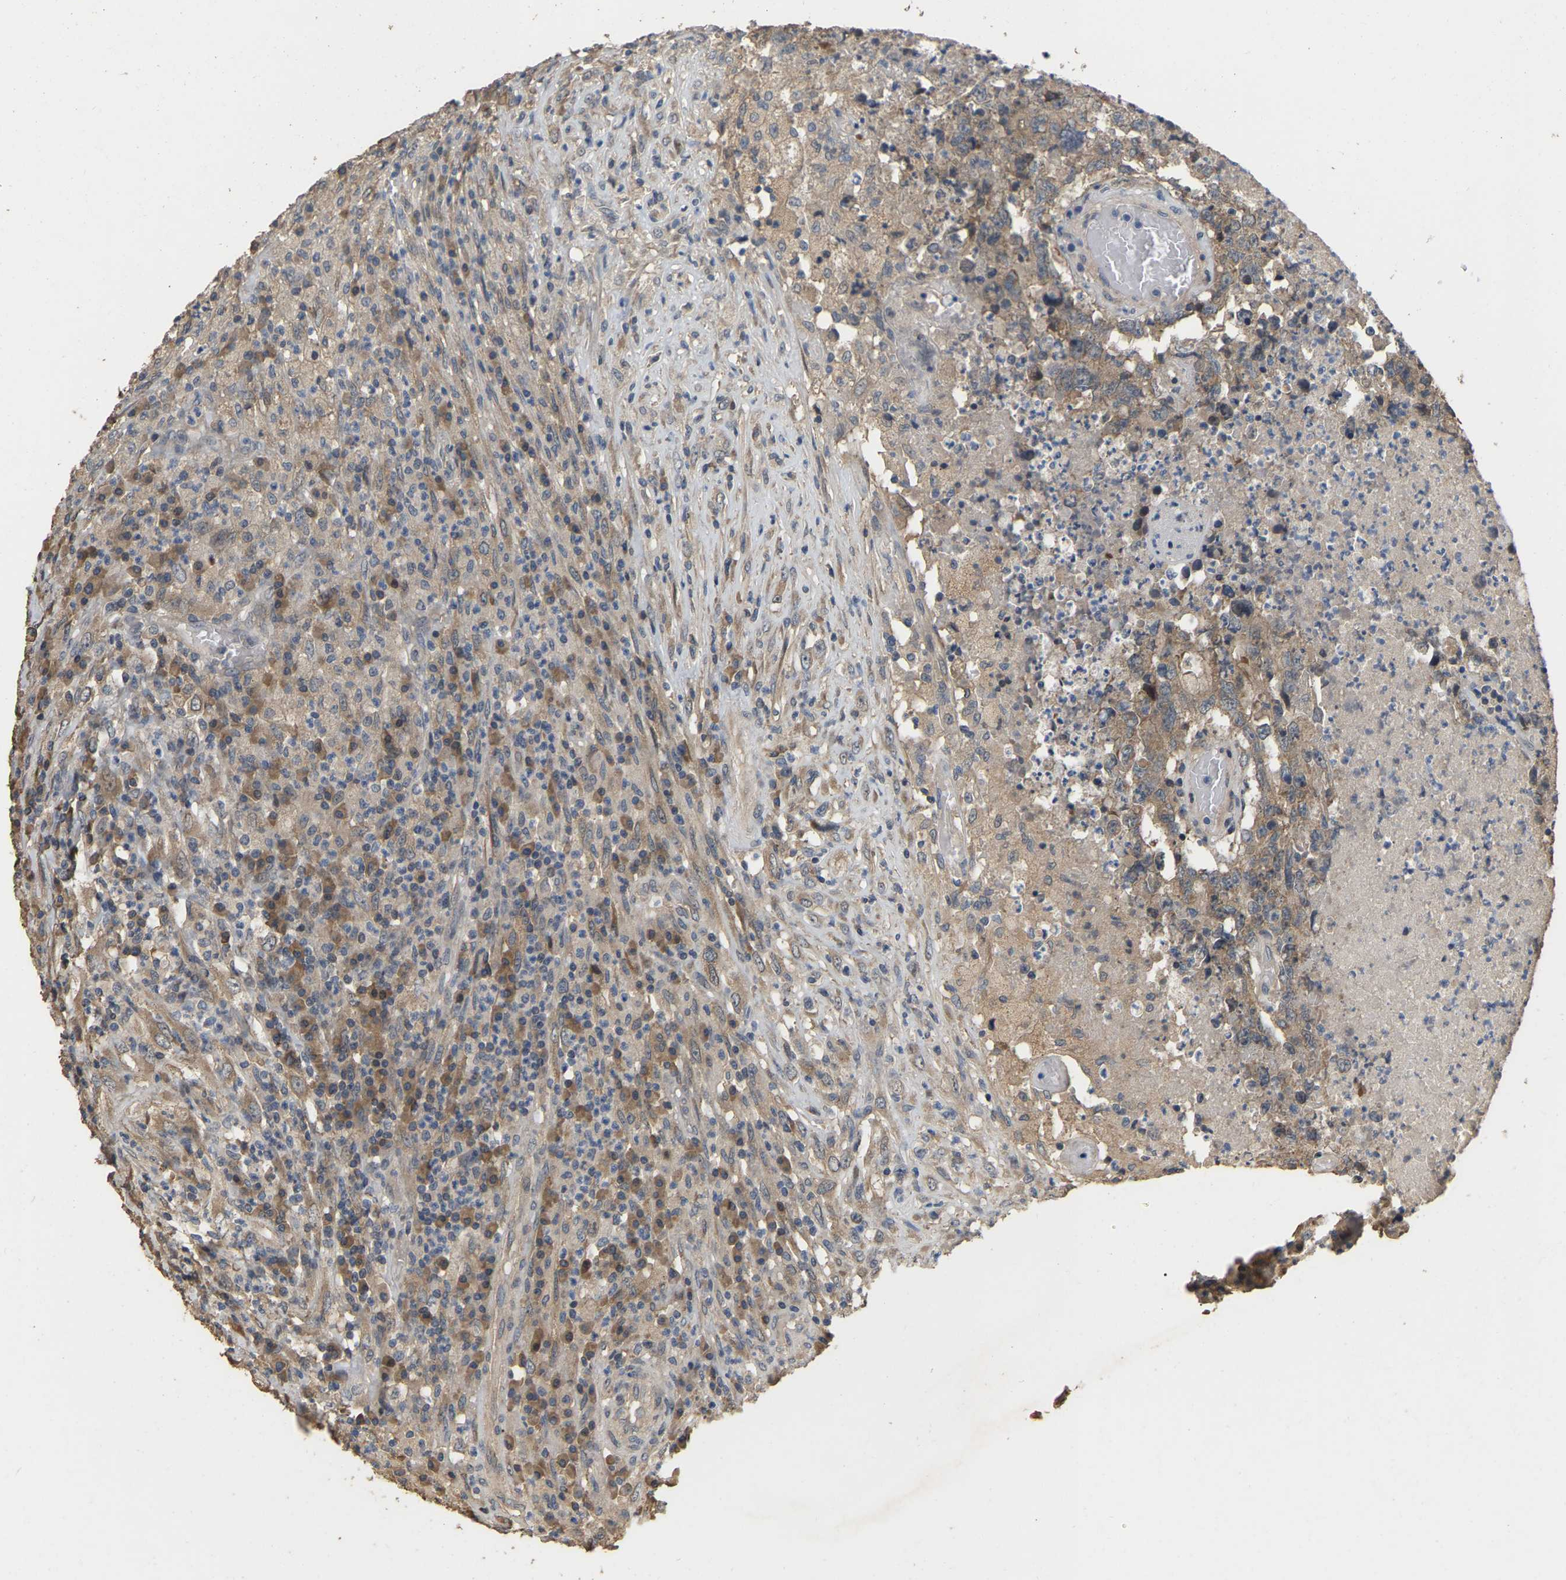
{"staining": {"intensity": "moderate", "quantity": ">75%", "location": "cytoplasmic/membranous"}, "tissue": "testis cancer", "cell_type": "Tumor cells", "image_type": "cancer", "snomed": [{"axis": "morphology", "description": "Necrosis, NOS"}, {"axis": "morphology", "description": "Carcinoma, Embryonal, NOS"}, {"axis": "topography", "description": "Testis"}], "caption": "Protein expression by IHC reveals moderate cytoplasmic/membranous expression in approximately >75% of tumor cells in embryonal carcinoma (testis).", "gene": "NCS1", "patient": {"sex": "male", "age": 19}}